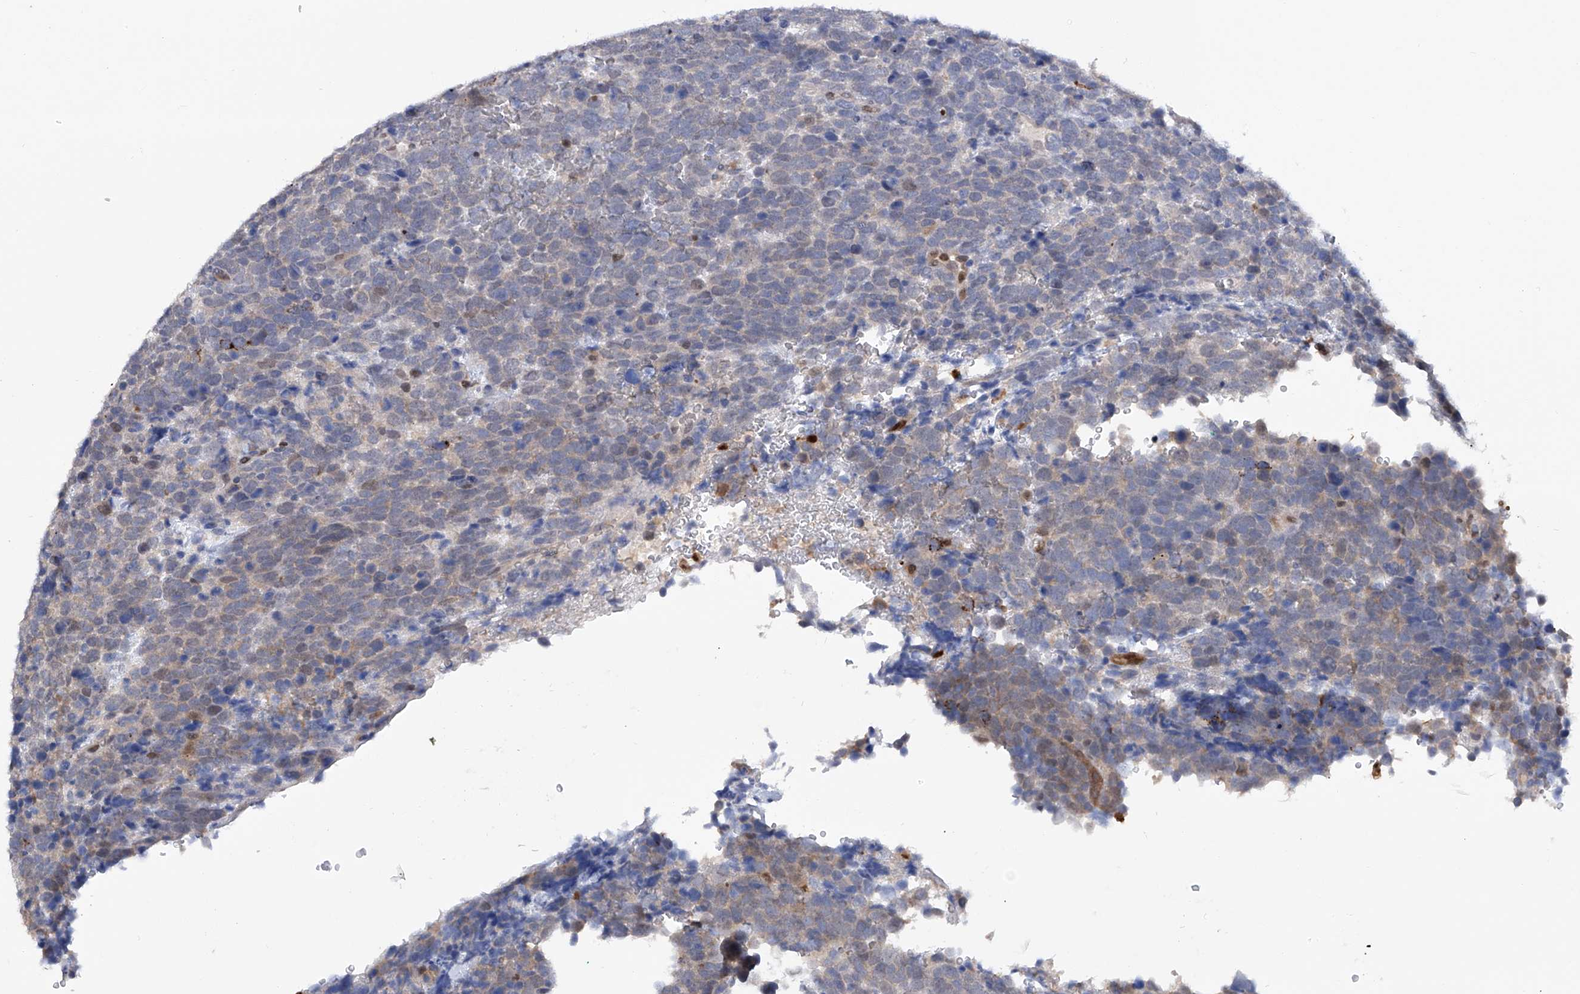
{"staining": {"intensity": "negative", "quantity": "none", "location": "none"}, "tissue": "urothelial cancer", "cell_type": "Tumor cells", "image_type": "cancer", "snomed": [{"axis": "morphology", "description": "Urothelial carcinoma, High grade"}, {"axis": "topography", "description": "Urinary bladder"}], "caption": "Tumor cells show no significant protein positivity in urothelial cancer. Brightfield microscopy of immunohistochemistry stained with DAB (brown) and hematoxylin (blue), captured at high magnification.", "gene": "PHF20", "patient": {"sex": "female", "age": 82}}